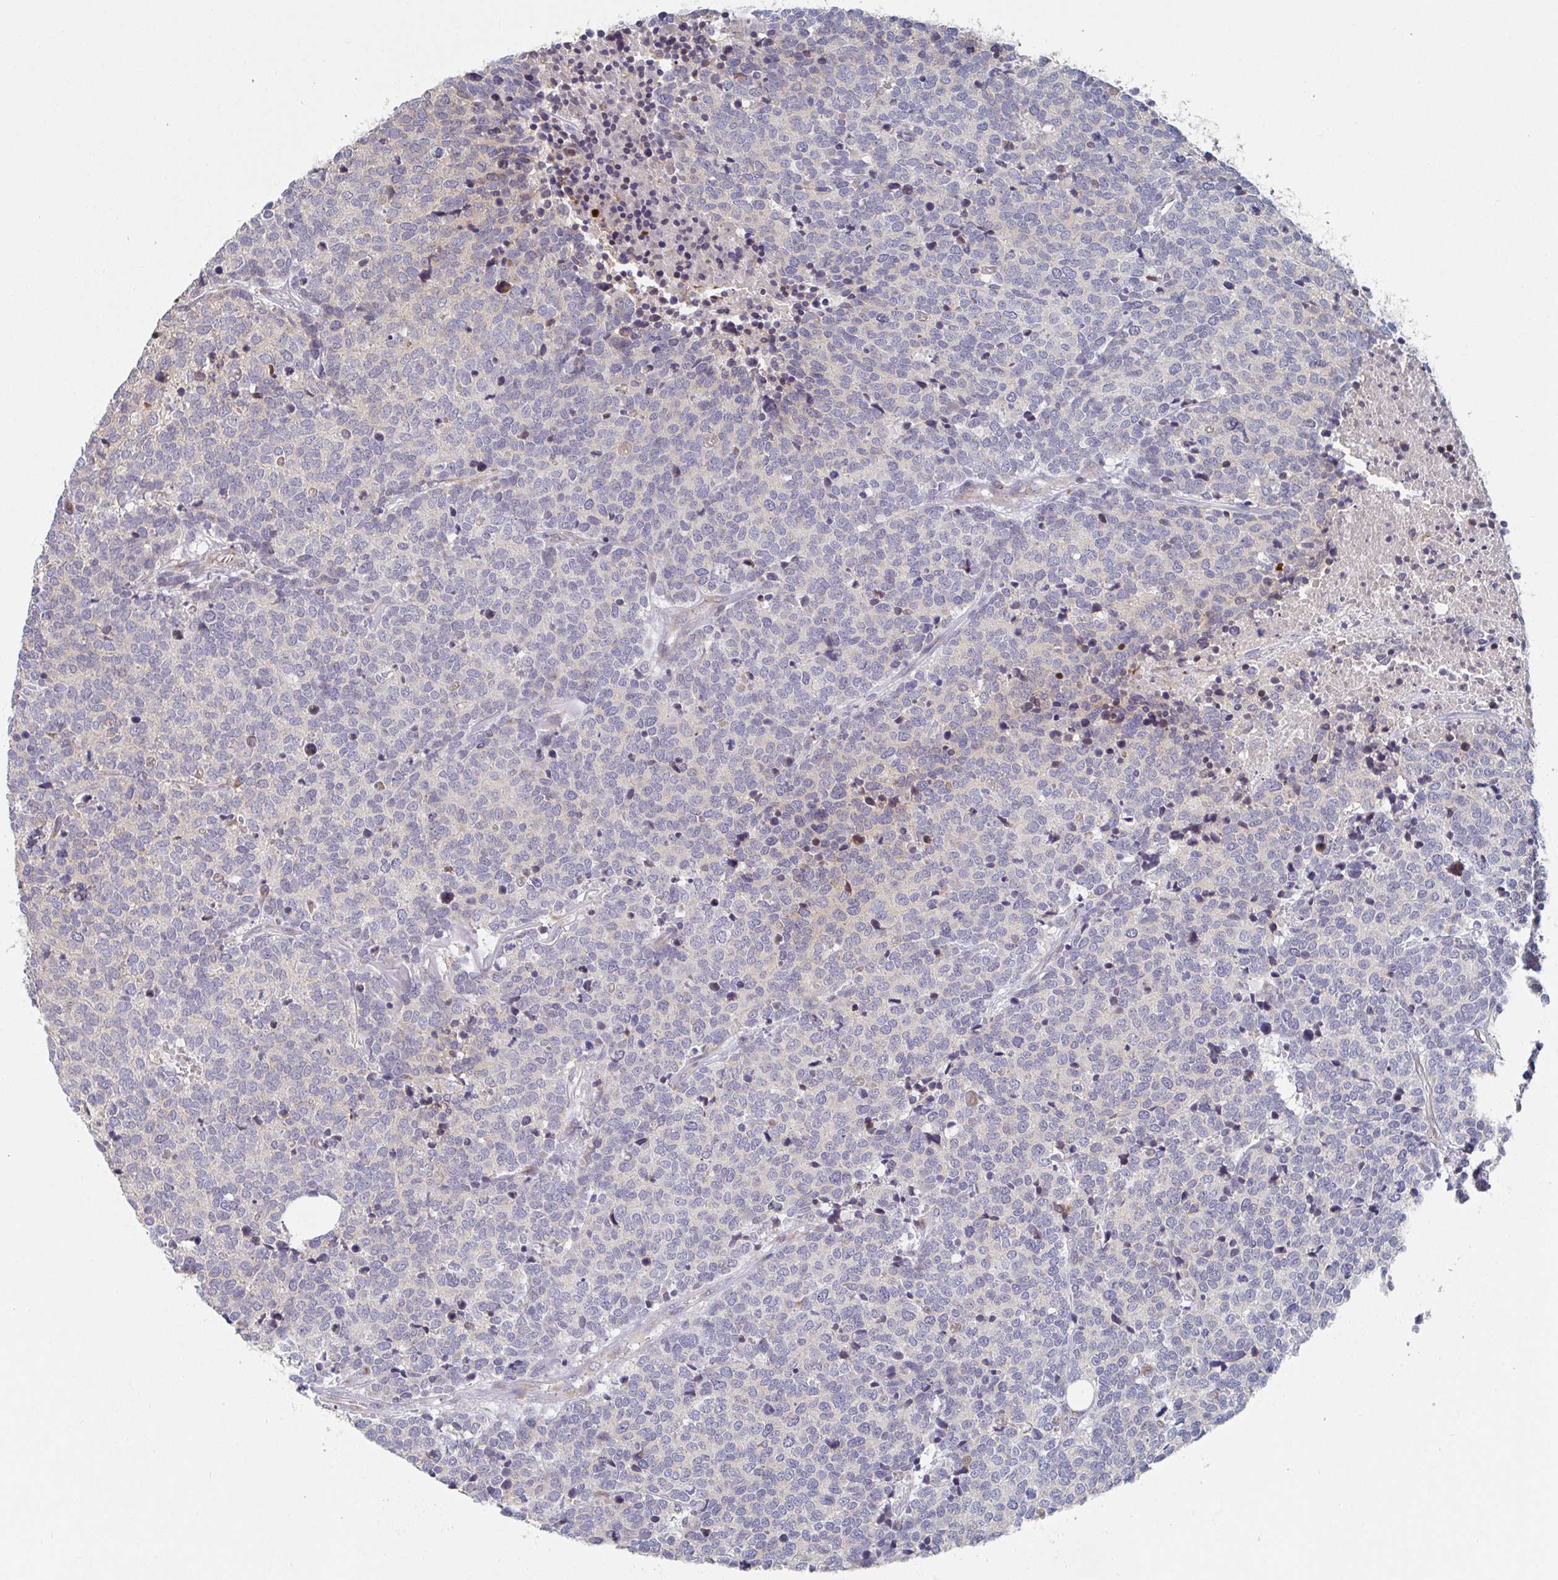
{"staining": {"intensity": "negative", "quantity": "none", "location": "none"}, "tissue": "carcinoid", "cell_type": "Tumor cells", "image_type": "cancer", "snomed": [{"axis": "morphology", "description": "Carcinoid, malignant, NOS"}, {"axis": "topography", "description": "Skin"}], "caption": "Immunohistochemistry image of malignant carcinoid stained for a protein (brown), which exhibits no expression in tumor cells.", "gene": "ELOVL1", "patient": {"sex": "female", "age": 79}}